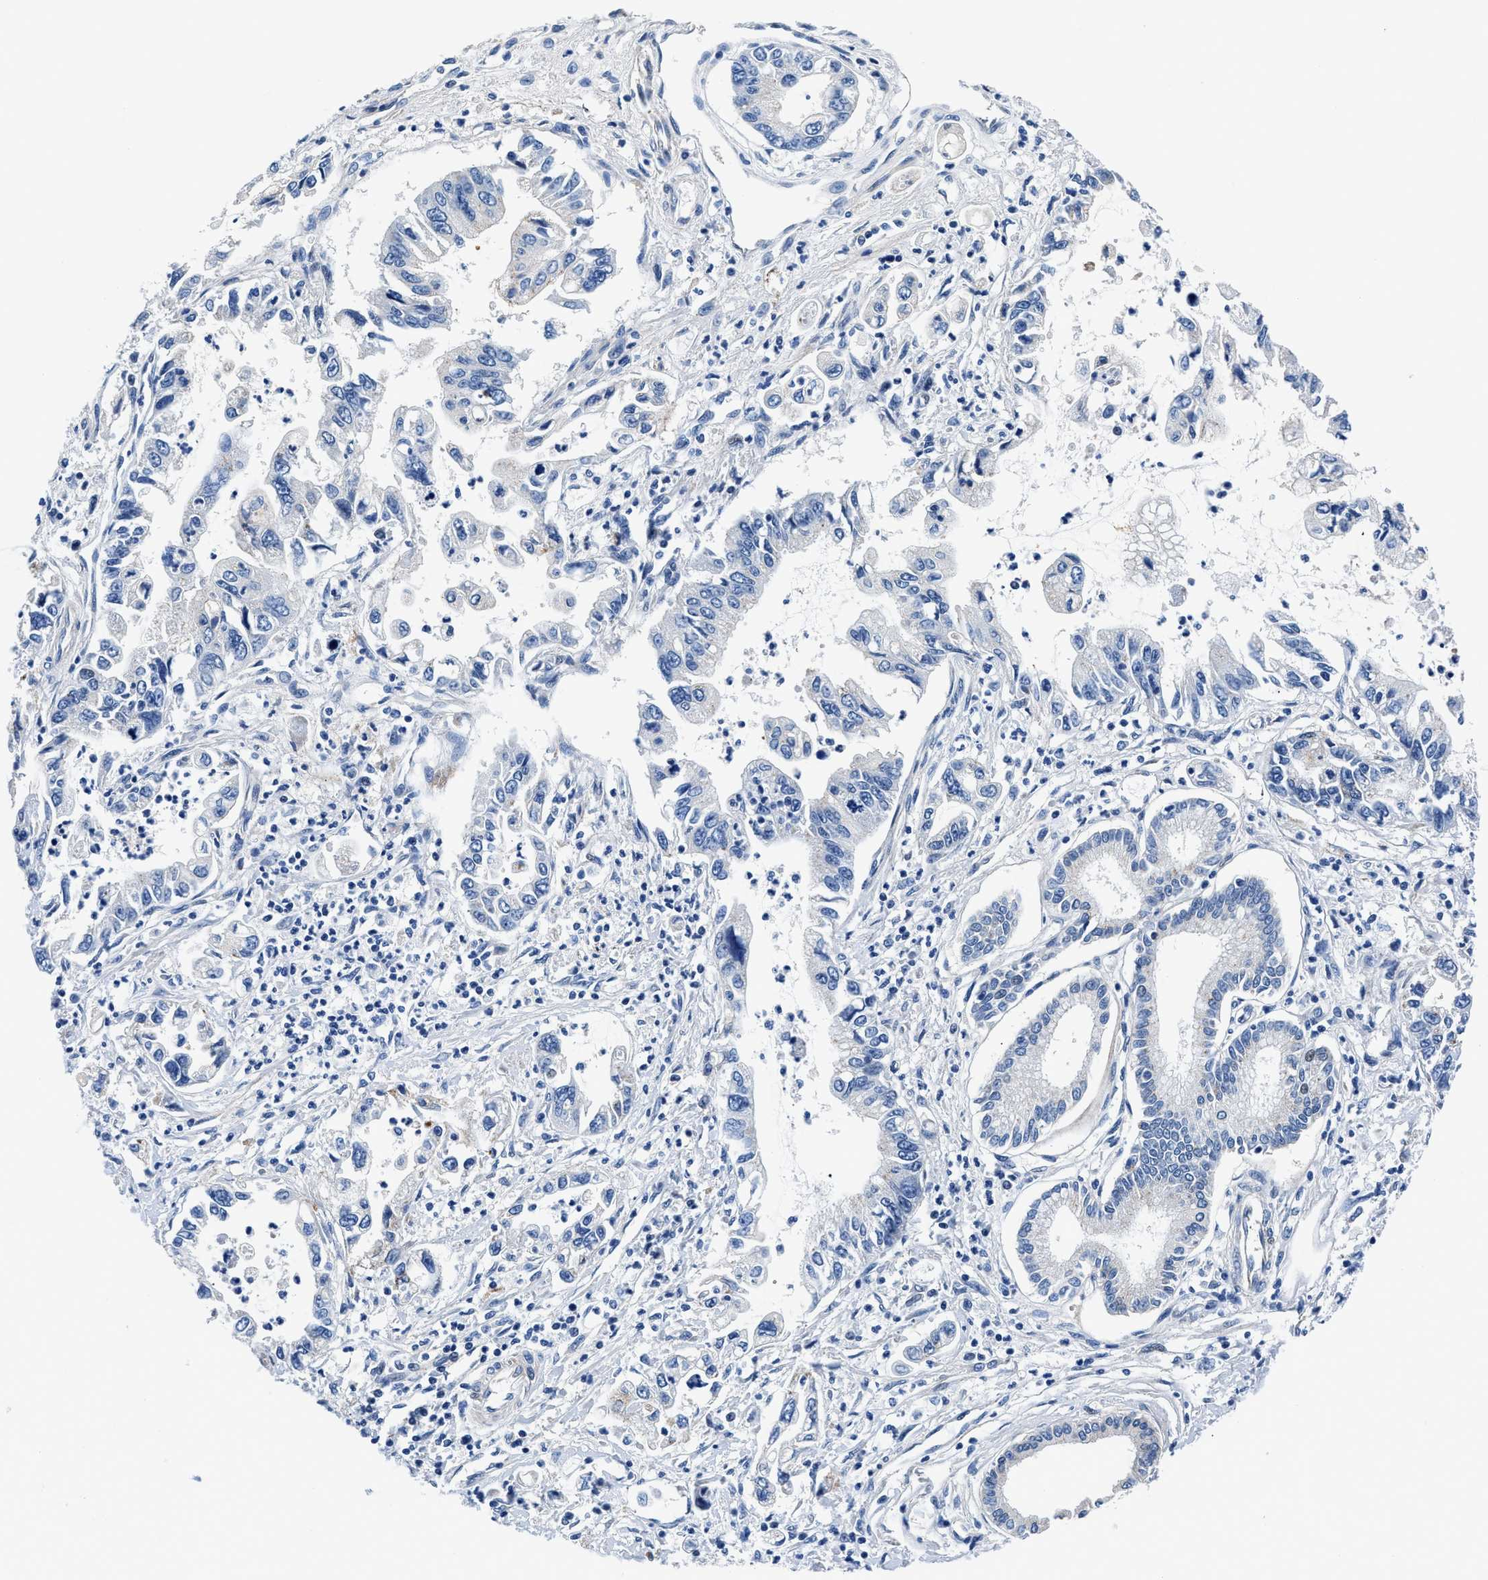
{"staining": {"intensity": "negative", "quantity": "none", "location": "none"}, "tissue": "pancreatic cancer", "cell_type": "Tumor cells", "image_type": "cancer", "snomed": [{"axis": "morphology", "description": "Adenocarcinoma, NOS"}, {"axis": "topography", "description": "Pancreas"}], "caption": "This is an immunohistochemistry (IHC) image of pancreatic cancer. There is no staining in tumor cells.", "gene": "DAG1", "patient": {"sex": "male", "age": 56}}